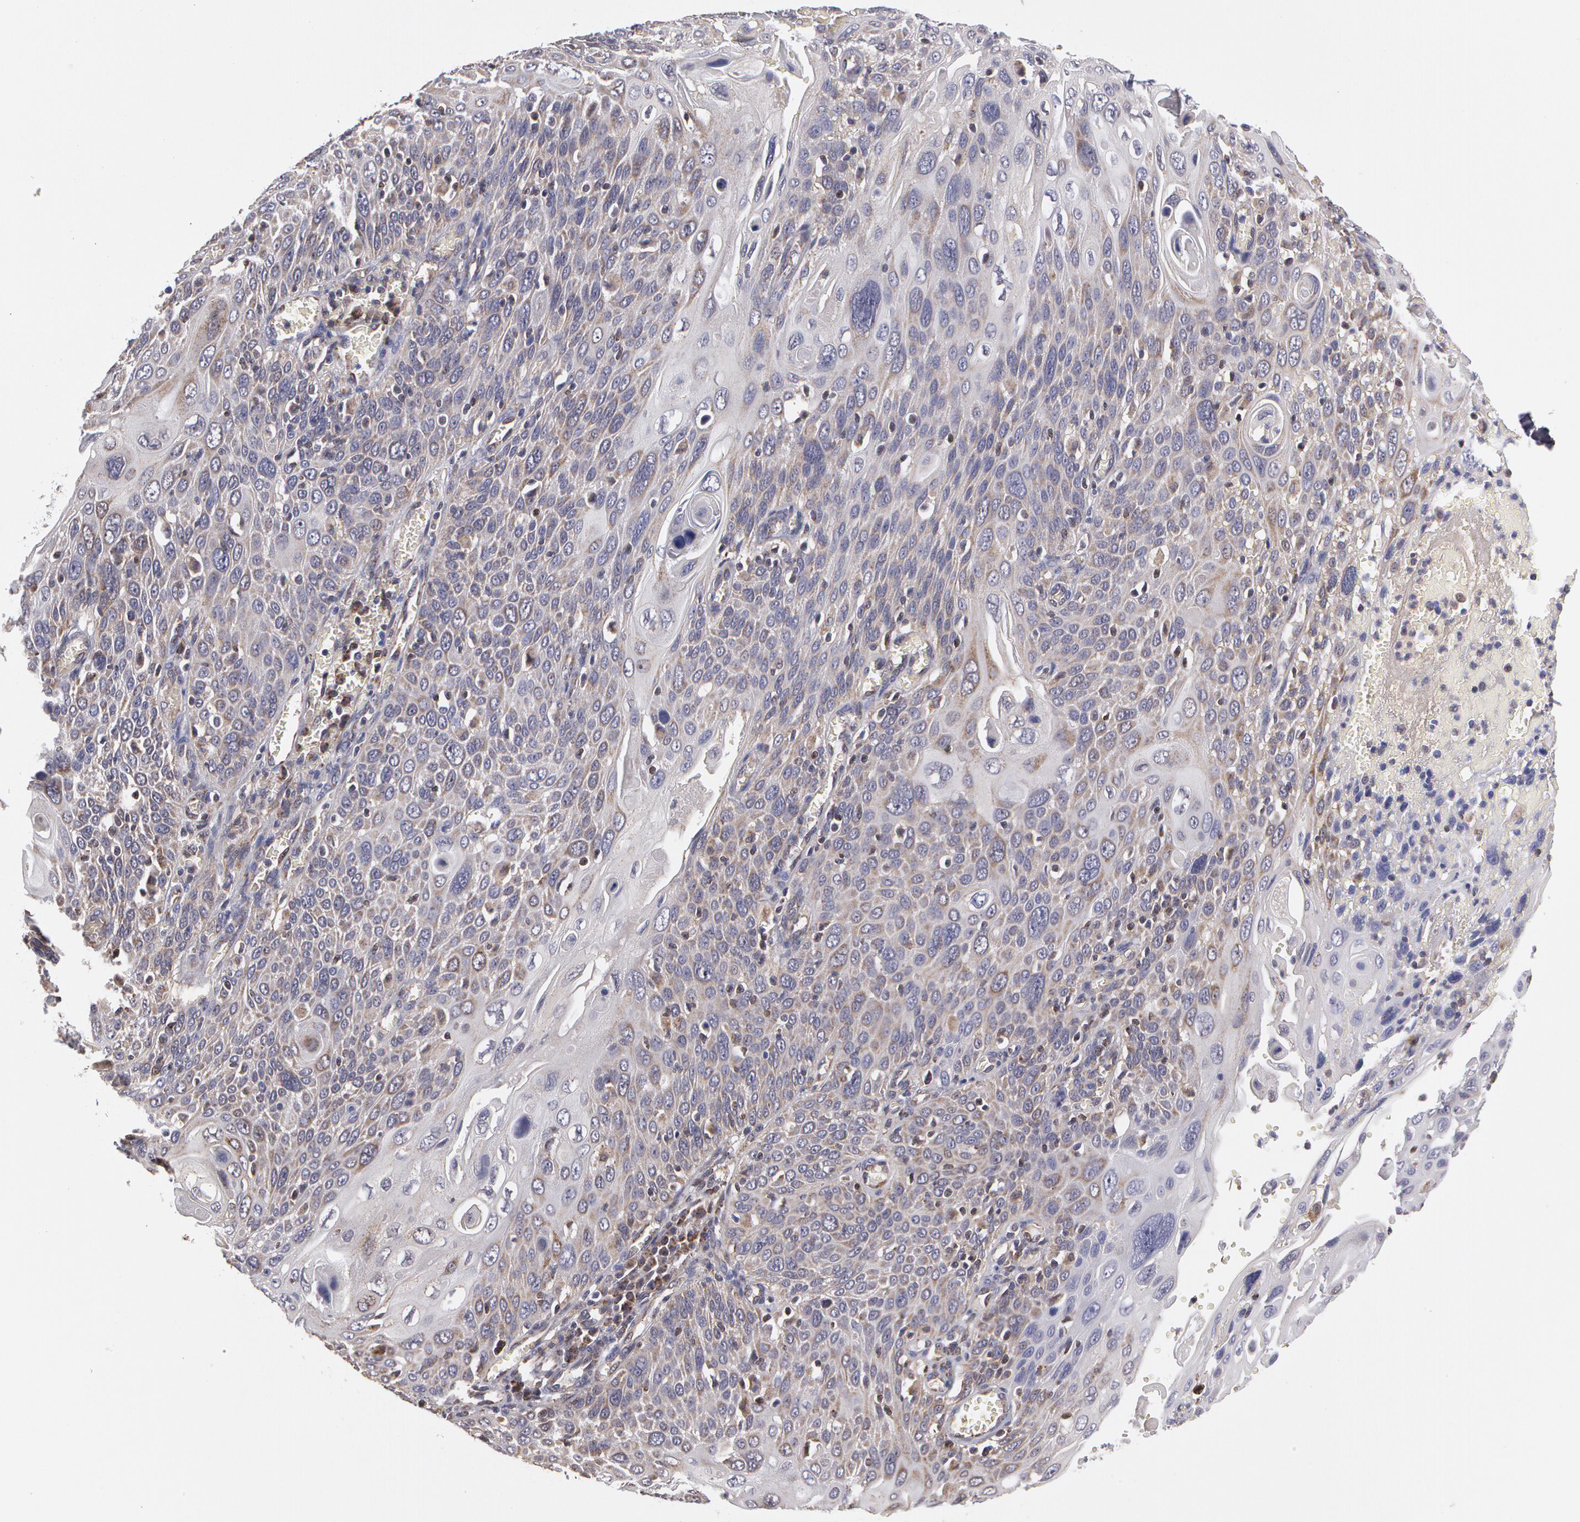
{"staining": {"intensity": "weak", "quantity": ">75%", "location": "cytoplasmic/membranous"}, "tissue": "cervical cancer", "cell_type": "Tumor cells", "image_type": "cancer", "snomed": [{"axis": "morphology", "description": "Squamous cell carcinoma, NOS"}, {"axis": "topography", "description": "Cervix"}], "caption": "This image reveals immunohistochemistry (IHC) staining of human cervical cancer, with low weak cytoplasmic/membranous staining in approximately >75% of tumor cells.", "gene": "MPST", "patient": {"sex": "female", "age": 54}}